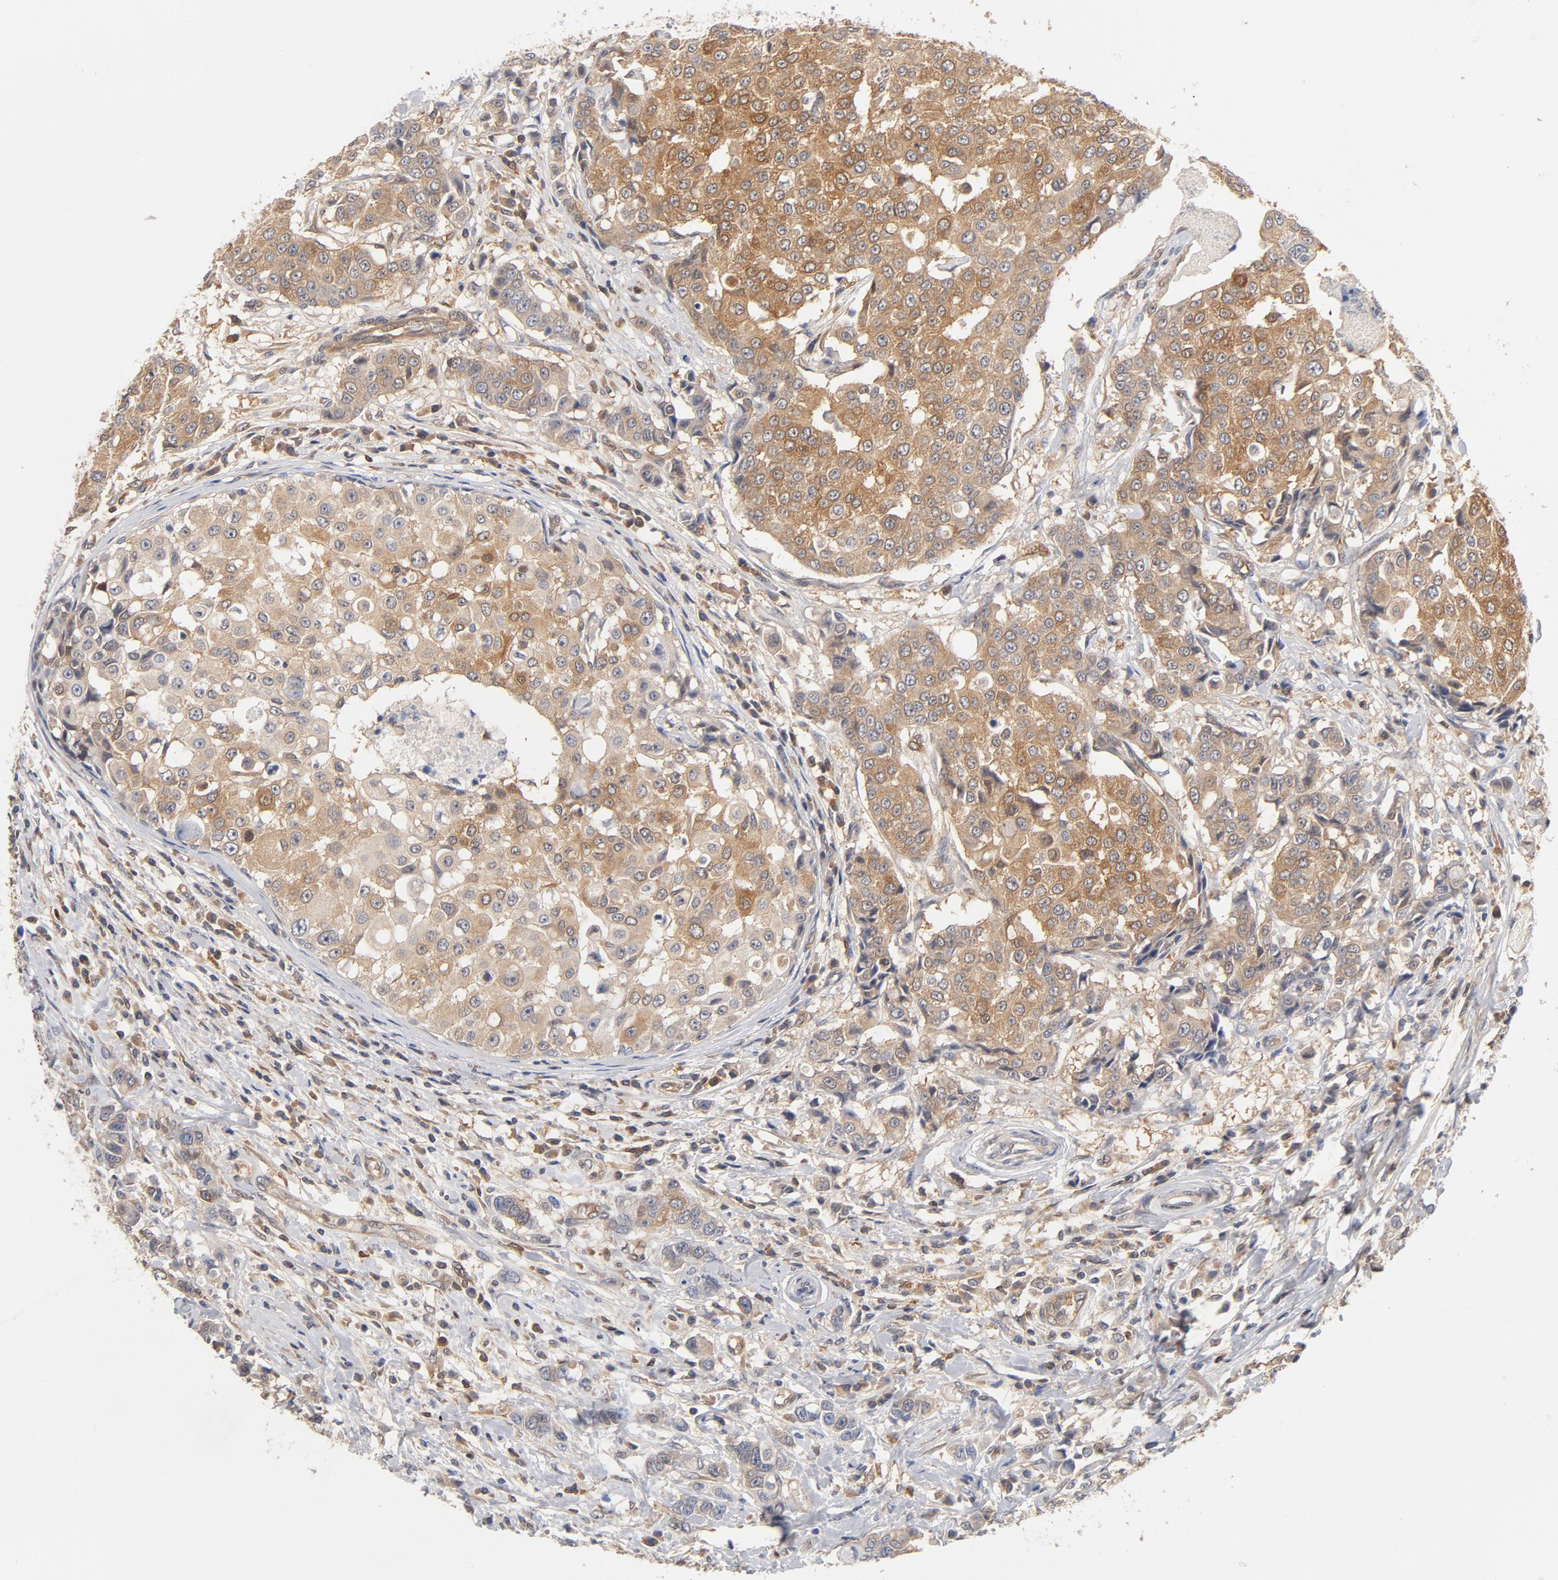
{"staining": {"intensity": "moderate", "quantity": ">75%", "location": "cytoplasmic/membranous"}, "tissue": "breast cancer", "cell_type": "Tumor cells", "image_type": "cancer", "snomed": [{"axis": "morphology", "description": "Duct carcinoma"}, {"axis": "topography", "description": "Breast"}], "caption": "Immunohistochemistry (DAB (3,3'-diaminobenzidine)) staining of breast cancer (infiltrating ductal carcinoma) shows moderate cytoplasmic/membranous protein expression in approximately >75% of tumor cells. The staining was performed using DAB (3,3'-diaminobenzidine), with brown indicating positive protein expression. Nuclei are stained blue with hematoxylin.", "gene": "ASMTL", "patient": {"sex": "female", "age": 27}}